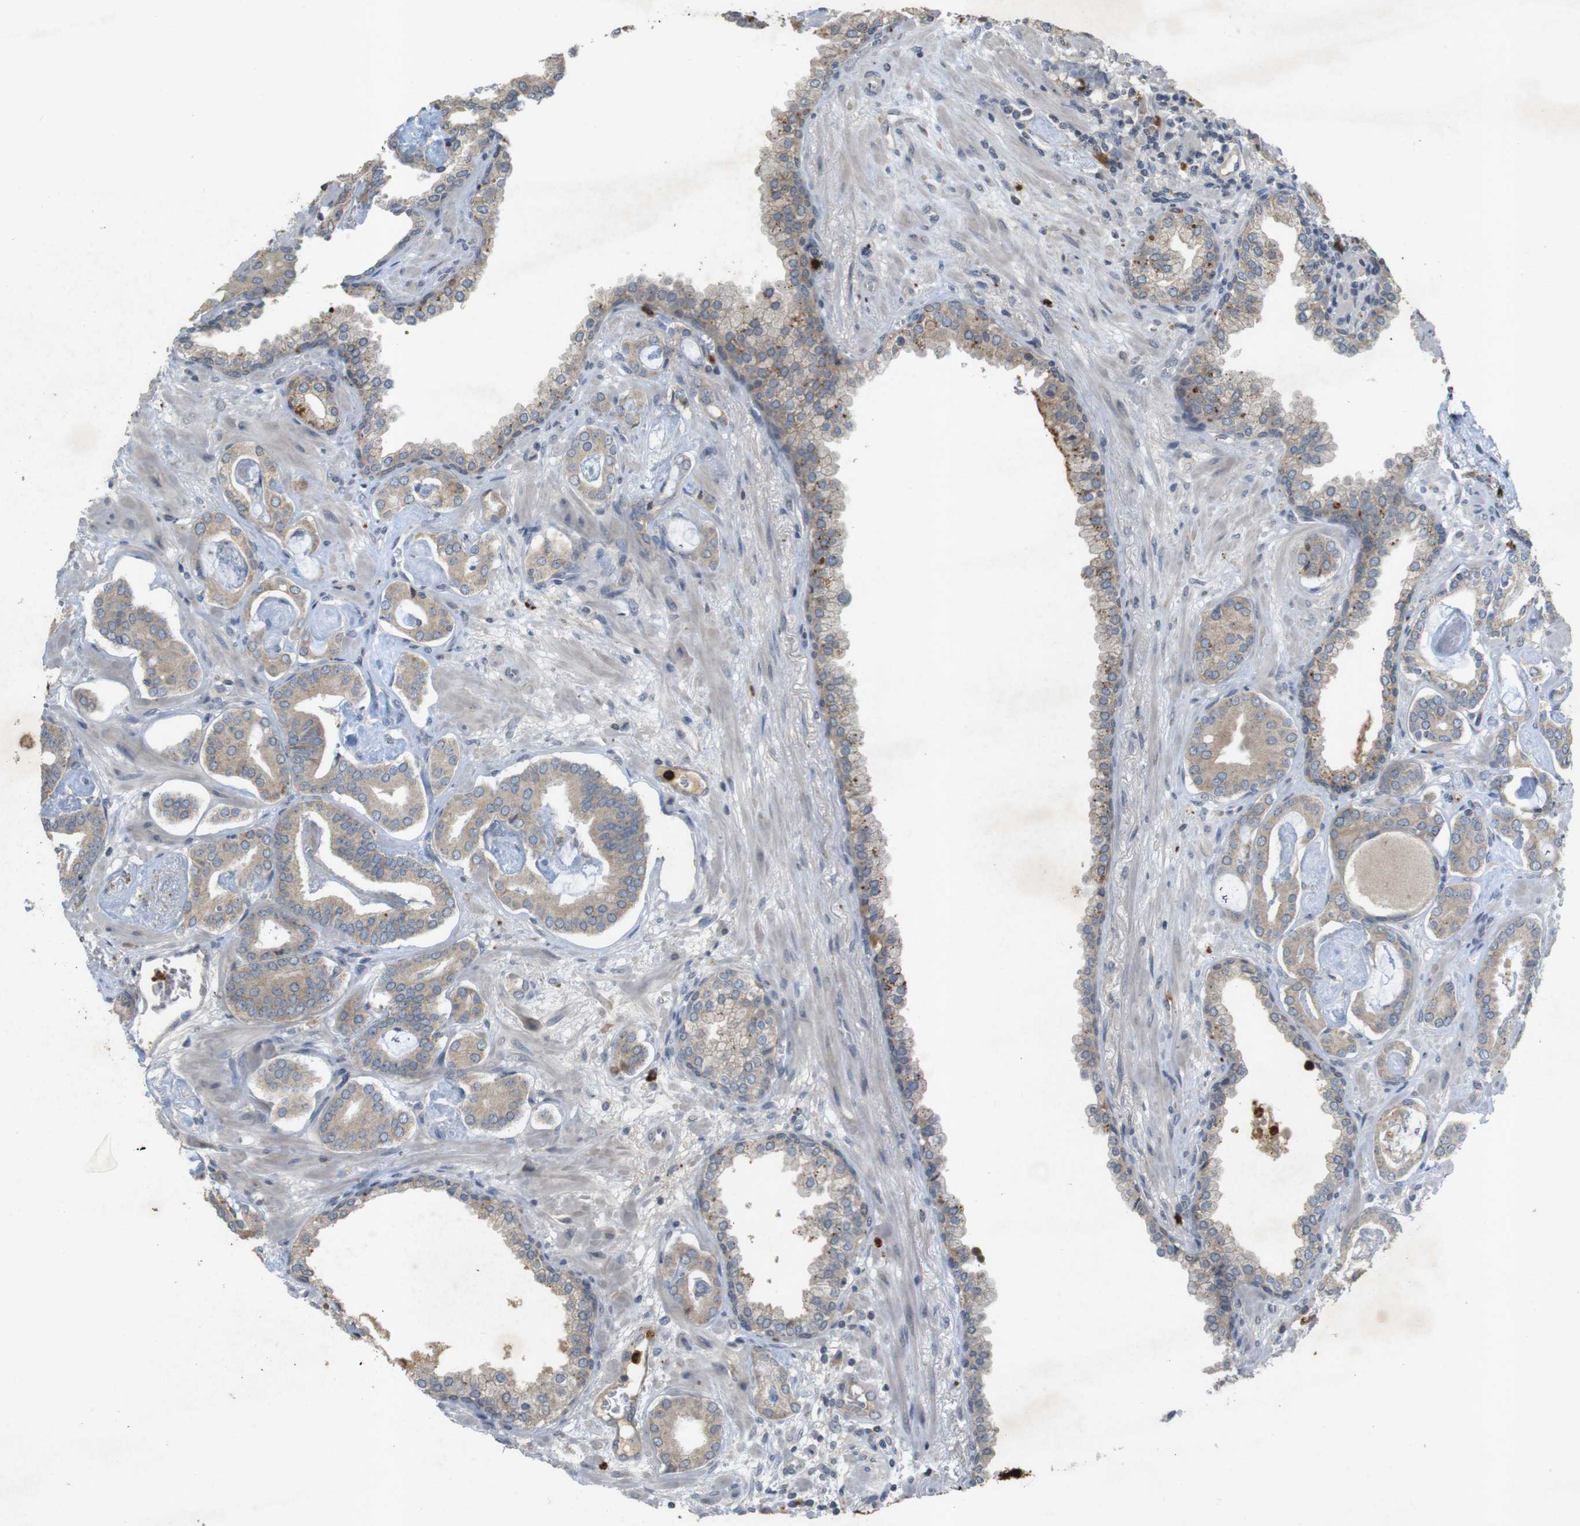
{"staining": {"intensity": "weak", "quantity": ">75%", "location": "cytoplasmic/membranous"}, "tissue": "prostate cancer", "cell_type": "Tumor cells", "image_type": "cancer", "snomed": [{"axis": "morphology", "description": "Adenocarcinoma, Low grade"}, {"axis": "topography", "description": "Prostate"}], "caption": "Brown immunohistochemical staining in adenocarcinoma (low-grade) (prostate) reveals weak cytoplasmic/membranous staining in about >75% of tumor cells.", "gene": "TSPAN14", "patient": {"sex": "male", "age": 53}}